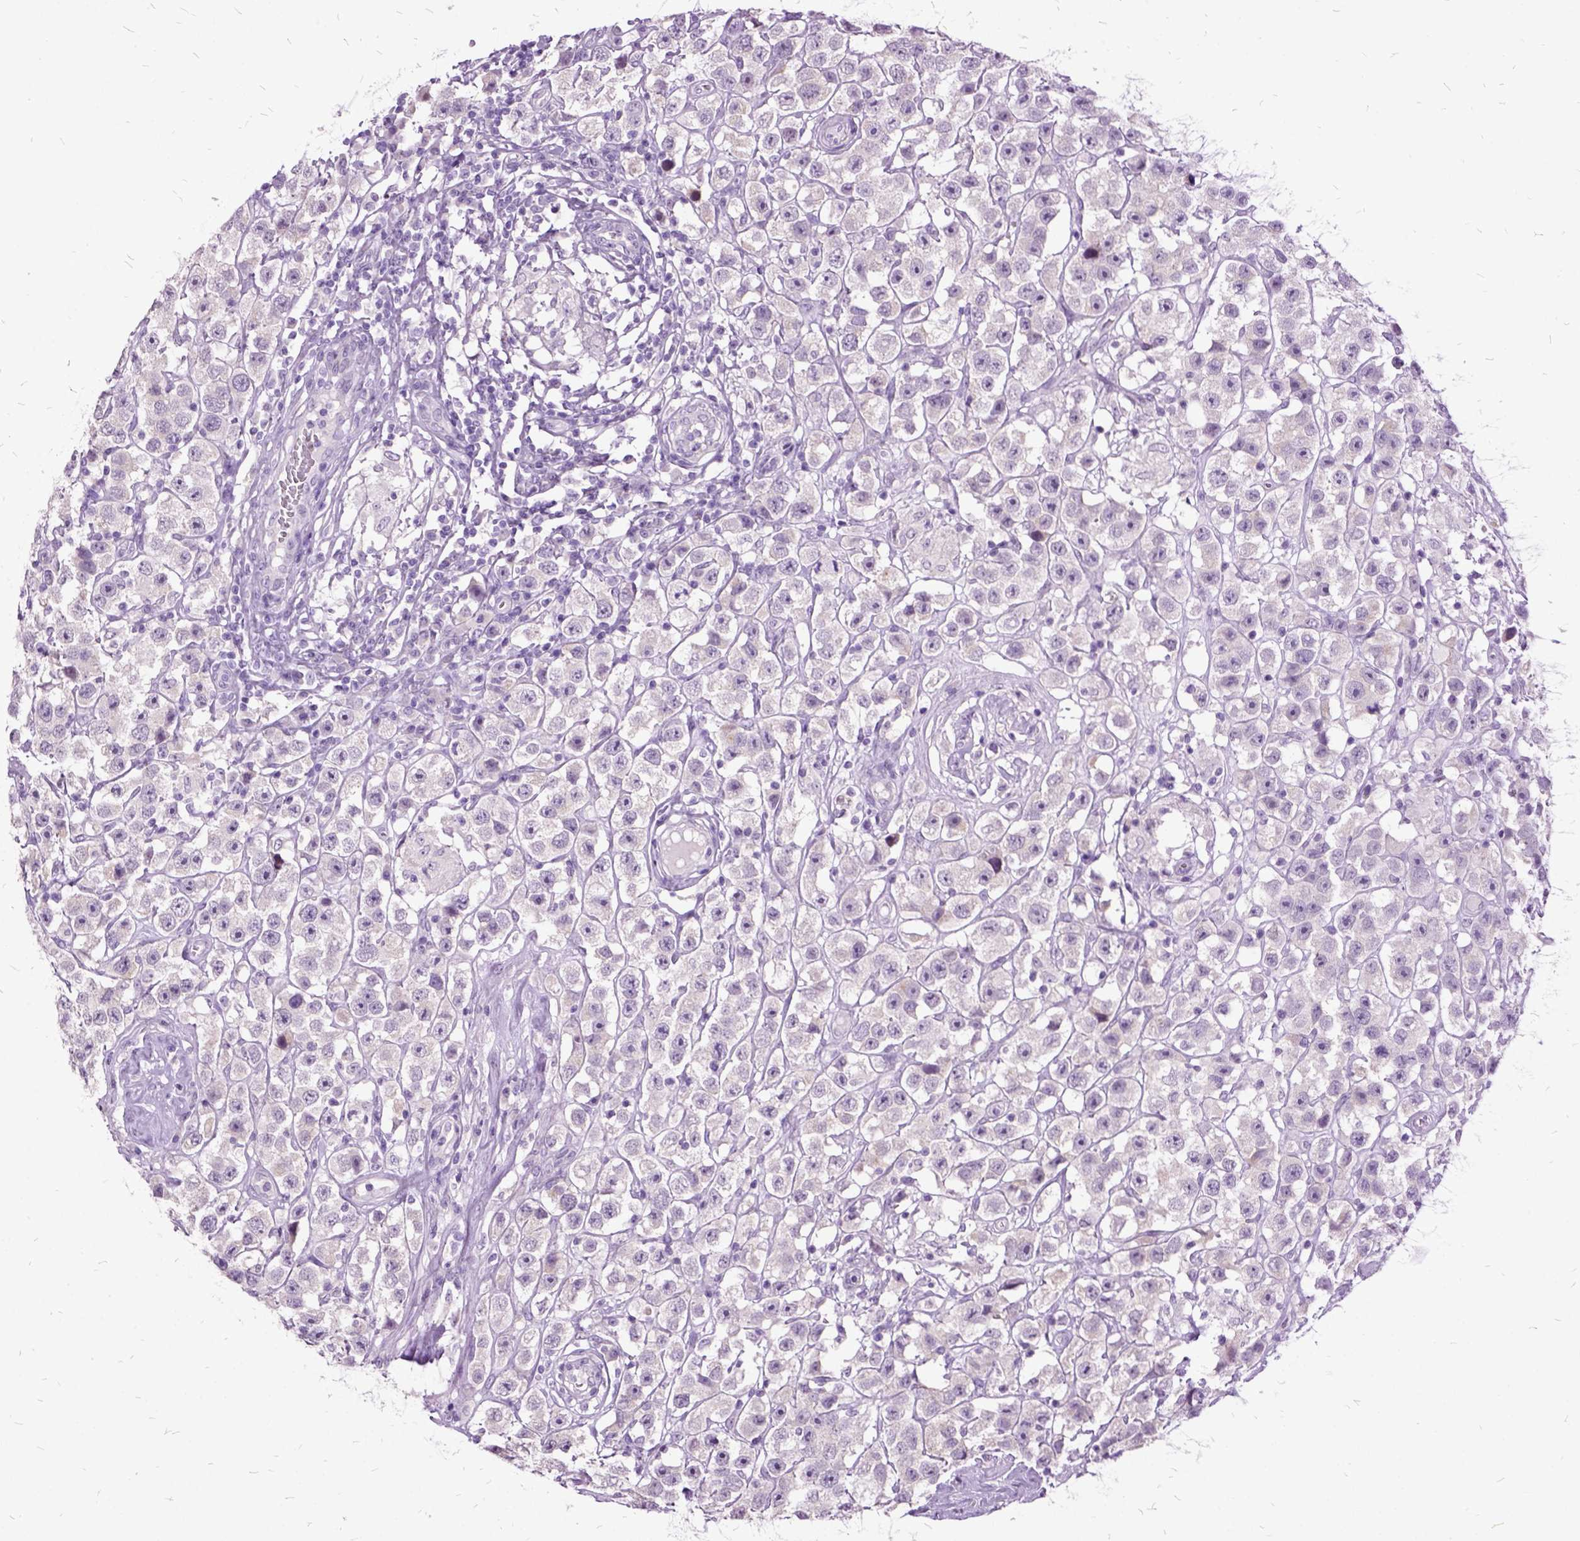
{"staining": {"intensity": "negative", "quantity": "none", "location": "none"}, "tissue": "testis cancer", "cell_type": "Tumor cells", "image_type": "cancer", "snomed": [{"axis": "morphology", "description": "Seminoma, NOS"}, {"axis": "topography", "description": "Testis"}], "caption": "High magnification brightfield microscopy of testis cancer stained with DAB (brown) and counterstained with hematoxylin (blue): tumor cells show no significant positivity.", "gene": "MME", "patient": {"sex": "male", "age": 45}}